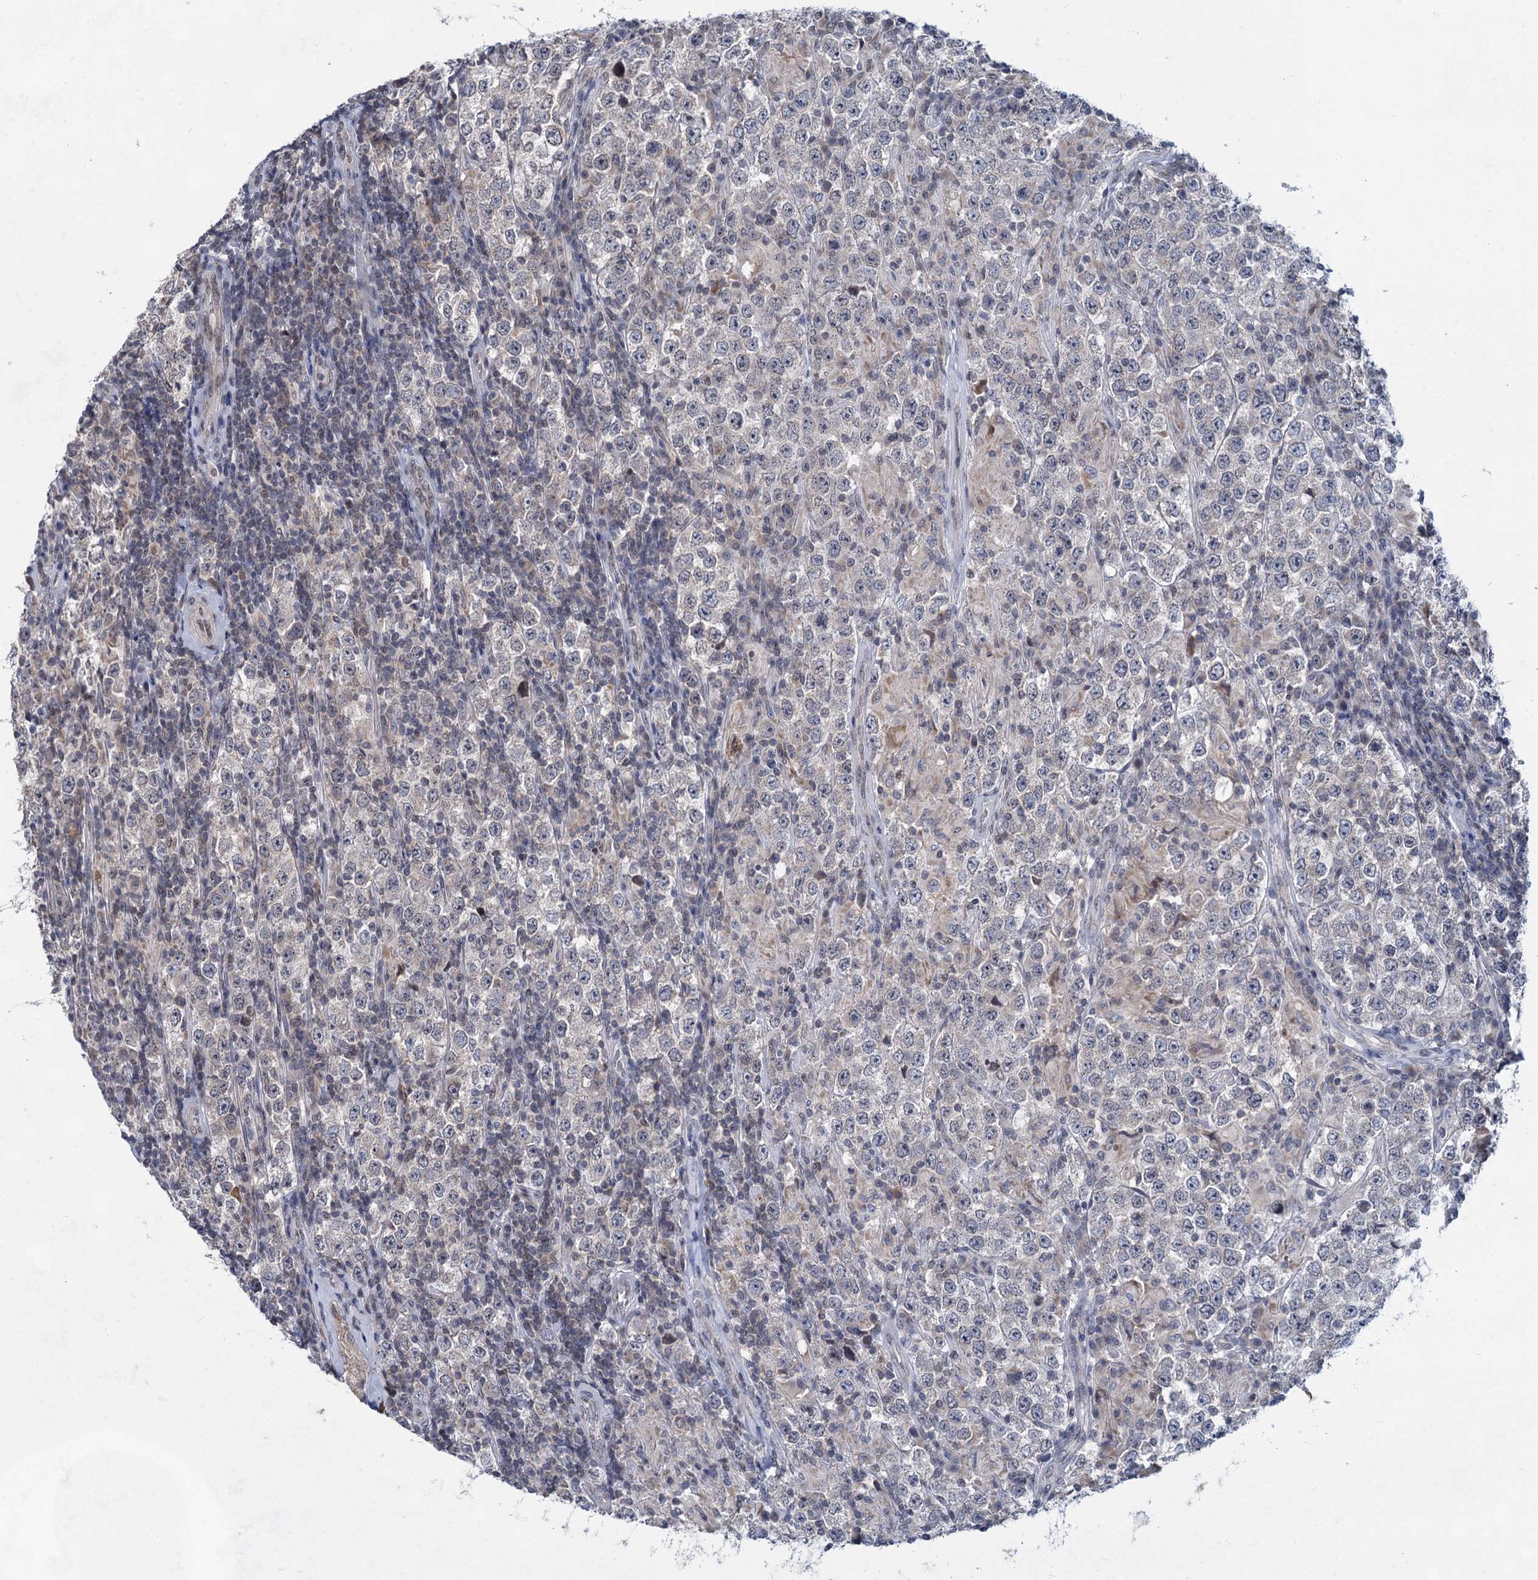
{"staining": {"intensity": "negative", "quantity": "none", "location": "none"}, "tissue": "testis cancer", "cell_type": "Tumor cells", "image_type": "cancer", "snomed": [{"axis": "morphology", "description": "Normal tissue, NOS"}, {"axis": "morphology", "description": "Urothelial carcinoma, High grade"}, {"axis": "morphology", "description": "Seminoma, NOS"}, {"axis": "morphology", "description": "Carcinoma, Embryonal, NOS"}, {"axis": "topography", "description": "Urinary bladder"}, {"axis": "topography", "description": "Testis"}], "caption": "Tumor cells show no significant protein expression in testis cancer (urothelial carcinoma (high-grade)). The staining was performed using DAB (3,3'-diaminobenzidine) to visualize the protein expression in brown, while the nuclei were stained in blue with hematoxylin (Magnification: 20x).", "gene": "TTC17", "patient": {"sex": "male", "age": 41}}